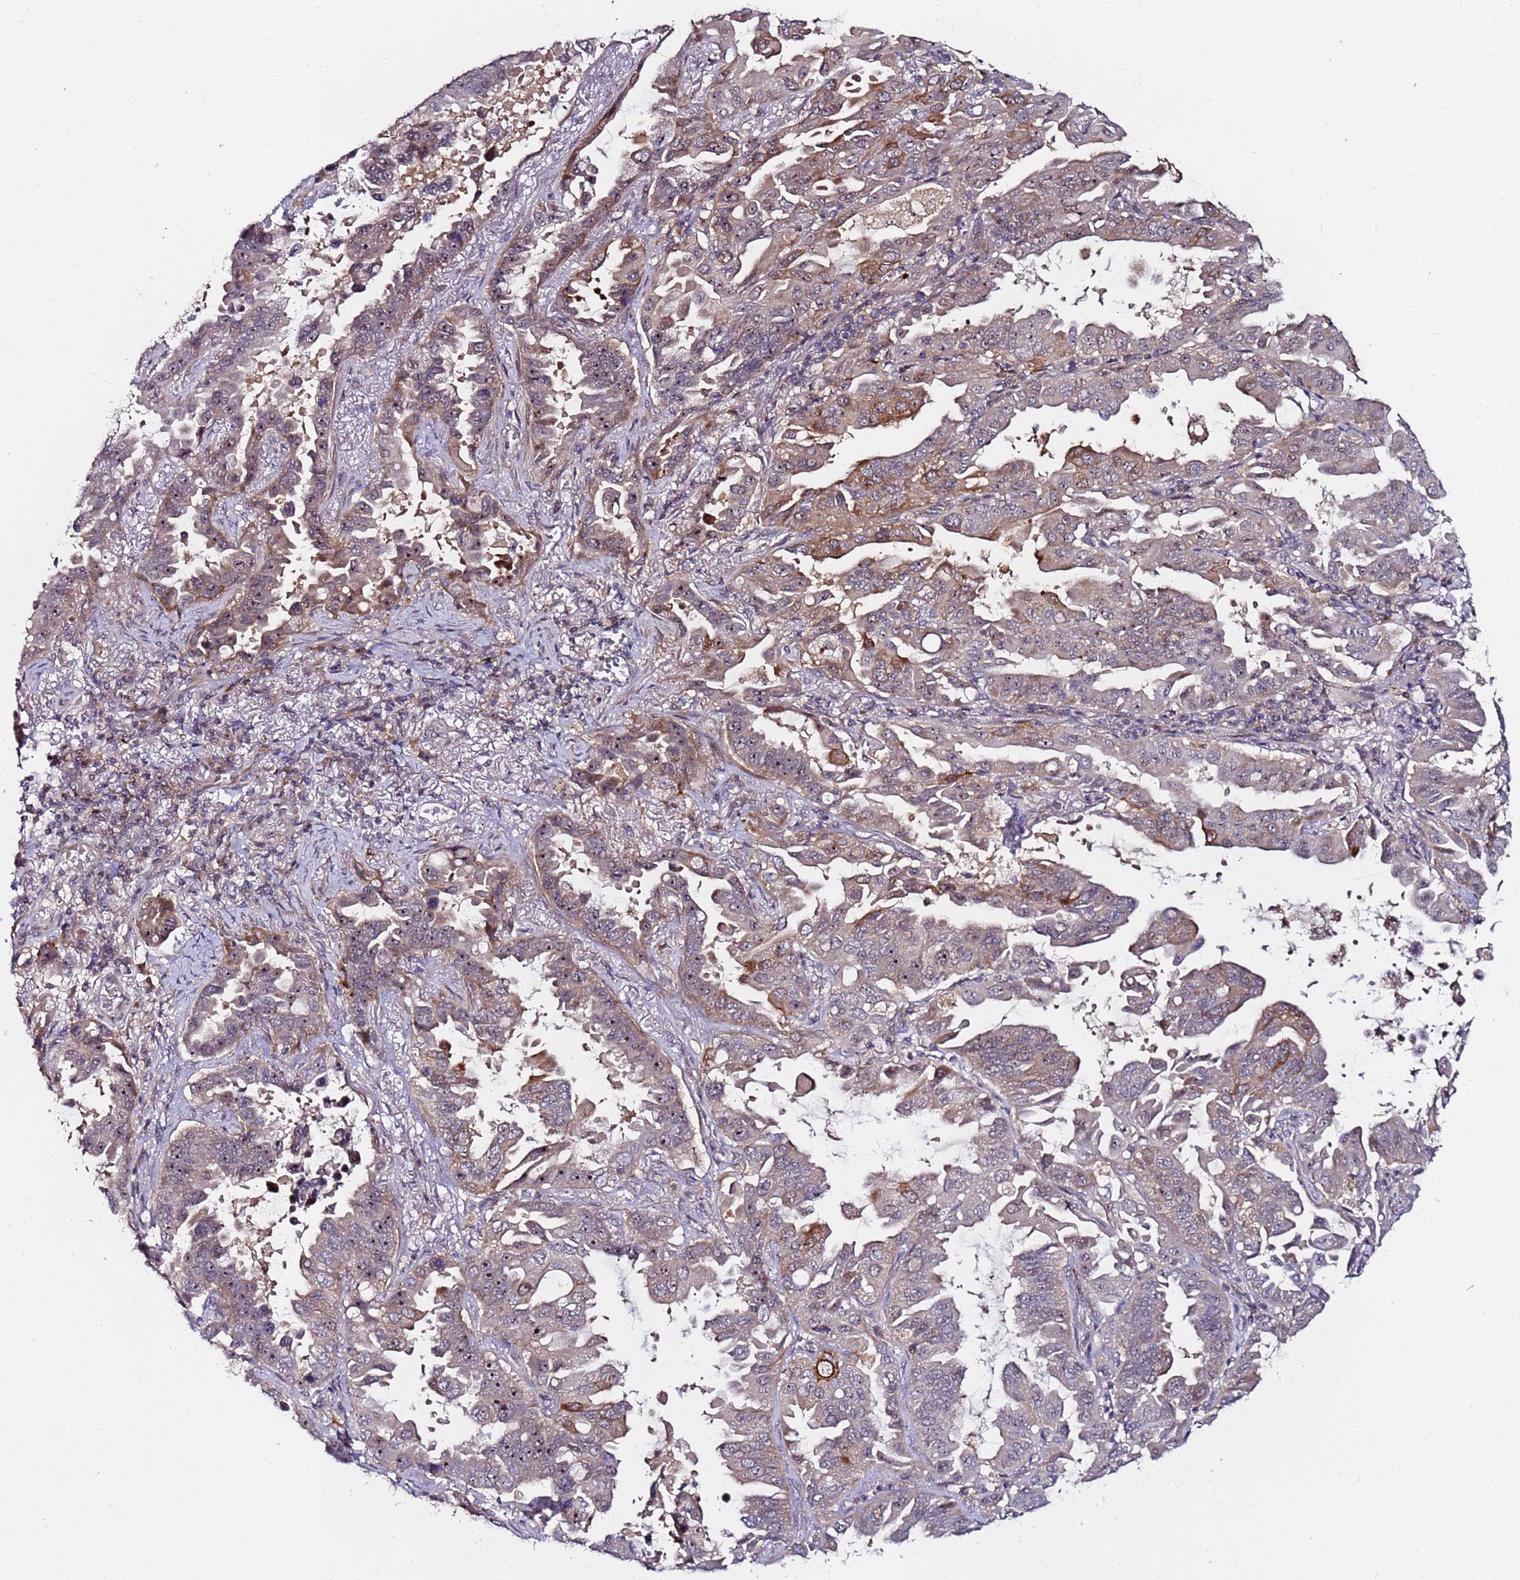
{"staining": {"intensity": "moderate", "quantity": "25%-75%", "location": "cytoplasmic/membranous,nuclear"}, "tissue": "lung cancer", "cell_type": "Tumor cells", "image_type": "cancer", "snomed": [{"axis": "morphology", "description": "Adenocarcinoma, NOS"}, {"axis": "topography", "description": "Lung"}], "caption": "Adenocarcinoma (lung) stained with a protein marker displays moderate staining in tumor cells.", "gene": "KRI1", "patient": {"sex": "male", "age": 64}}